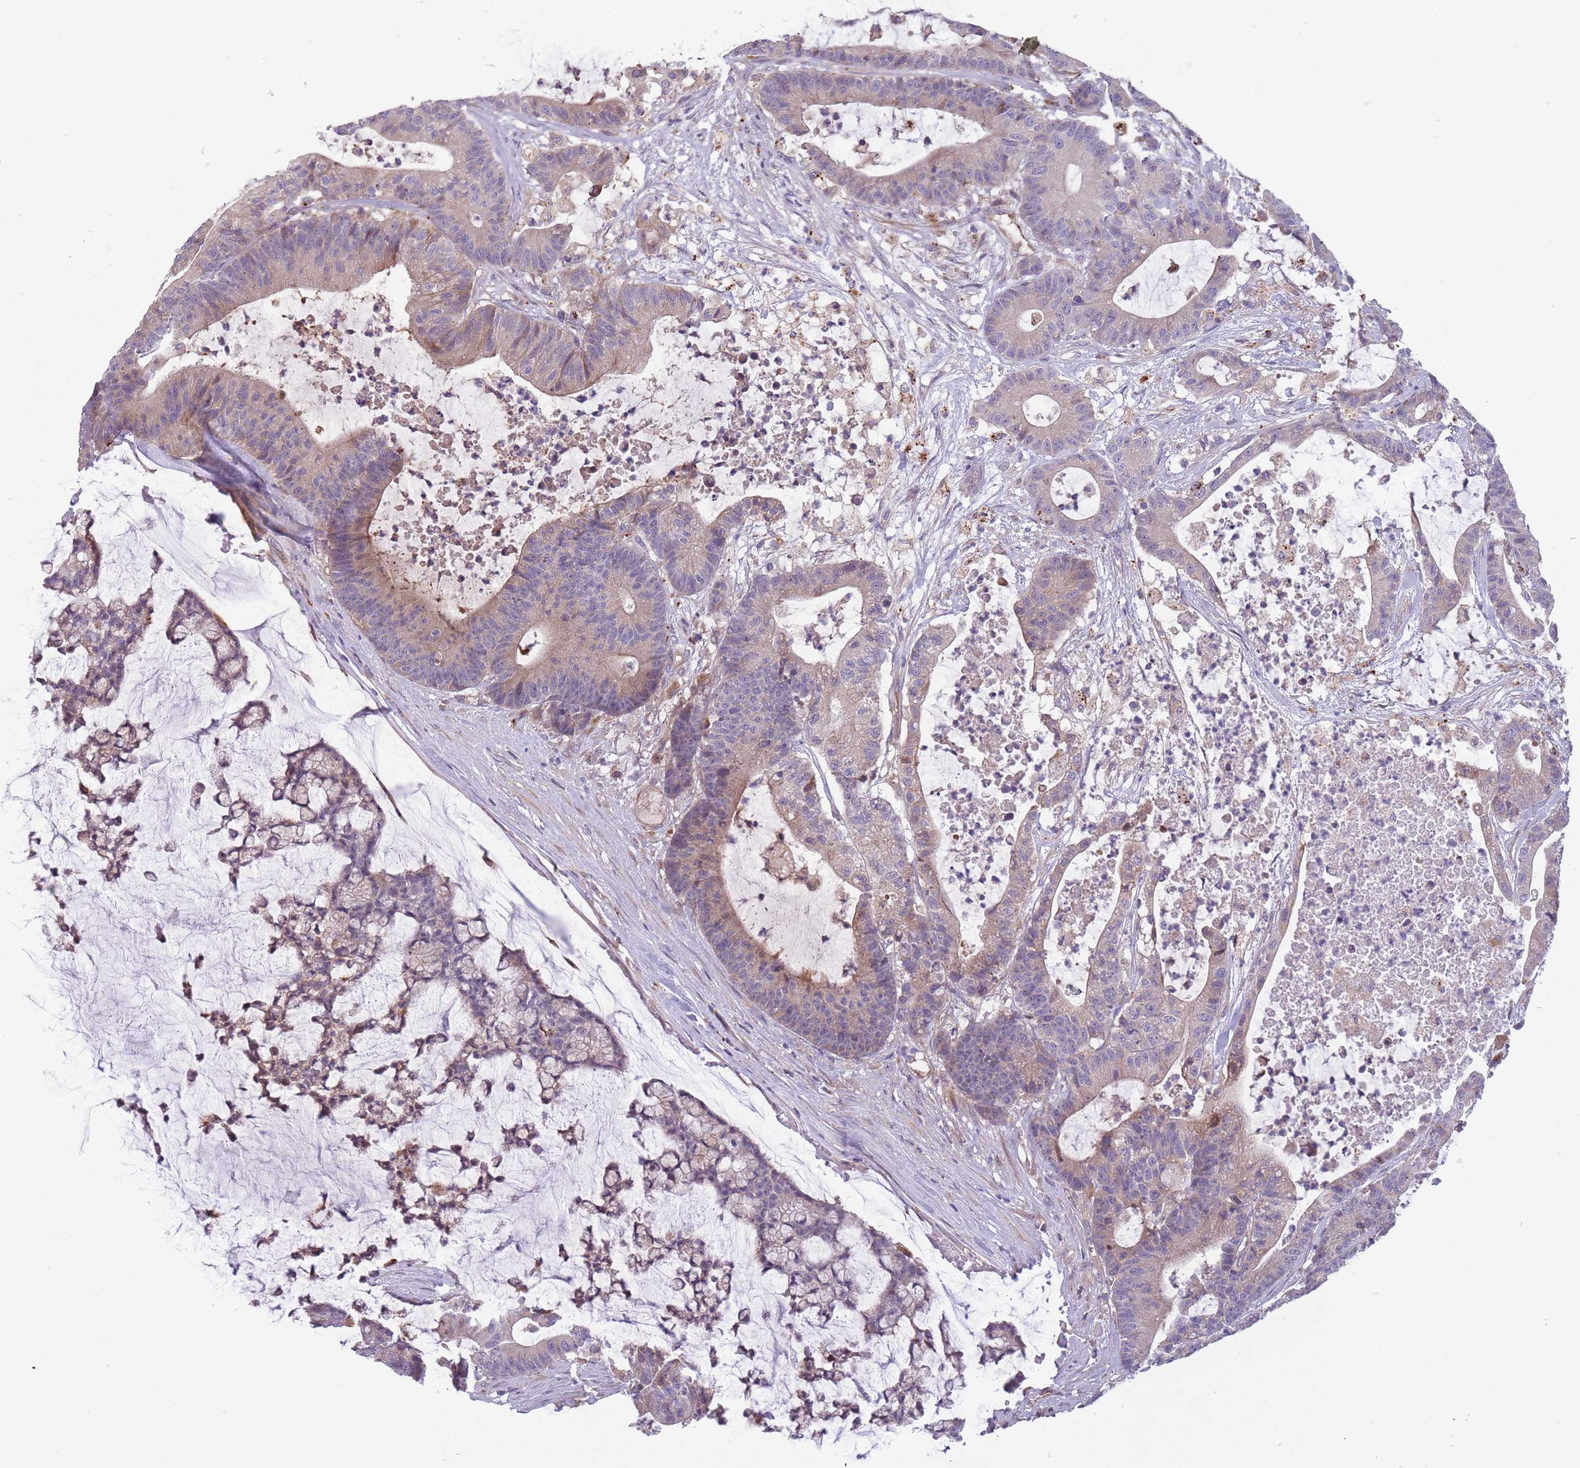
{"staining": {"intensity": "weak", "quantity": "25%-75%", "location": "cytoplasmic/membranous"}, "tissue": "colorectal cancer", "cell_type": "Tumor cells", "image_type": "cancer", "snomed": [{"axis": "morphology", "description": "Adenocarcinoma, NOS"}, {"axis": "topography", "description": "Colon"}], "caption": "This image demonstrates IHC staining of colorectal cancer (adenocarcinoma), with low weak cytoplasmic/membranous expression in about 25%-75% of tumor cells.", "gene": "ITPKC", "patient": {"sex": "female", "age": 84}}